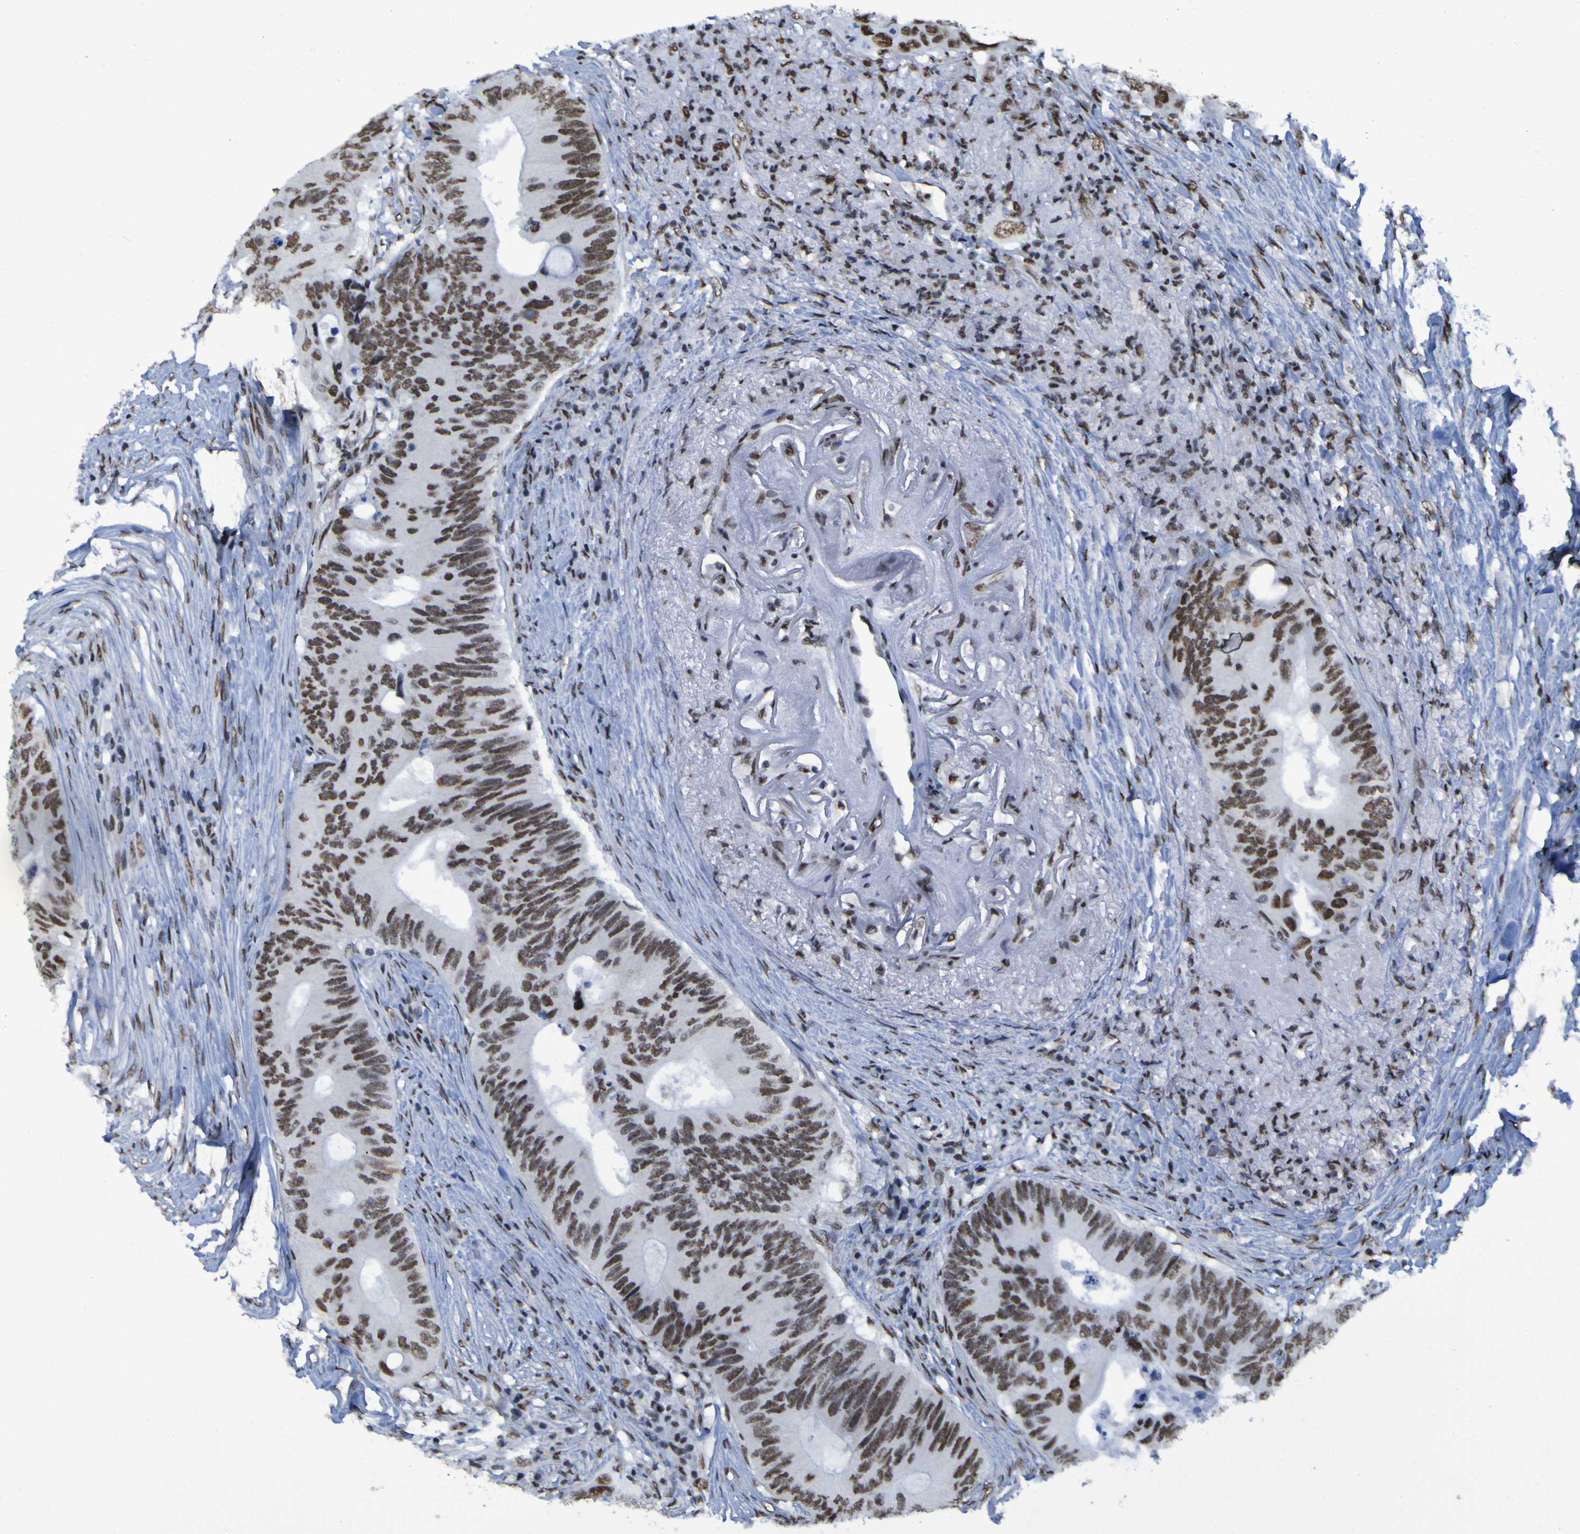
{"staining": {"intensity": "moderate", "quantity": ">75%", "location": "nuclear"}, "tissue": "colorectal cancer", "cell_type": "Tumor cells", "image_type": "cancer", "snomed": [{"axis": "morphology", "description": "Adenocarcinoma, NOS"}, {"axis": "topography", "description": "Colon"}], "caption": "Immunohistochemical staining of human colorectal adenocarcinoma reveals moderate nuclear protein staining in about >75% of tumor cells. The staining is performed using DAB (3,3'-diaminobenzidine) brown chromogen to label protein expression. The nuclei are counter-stained blue using hematoxylin.", "gene": "HNRNPR", "patient": {"sex": "male", "age": 71}}